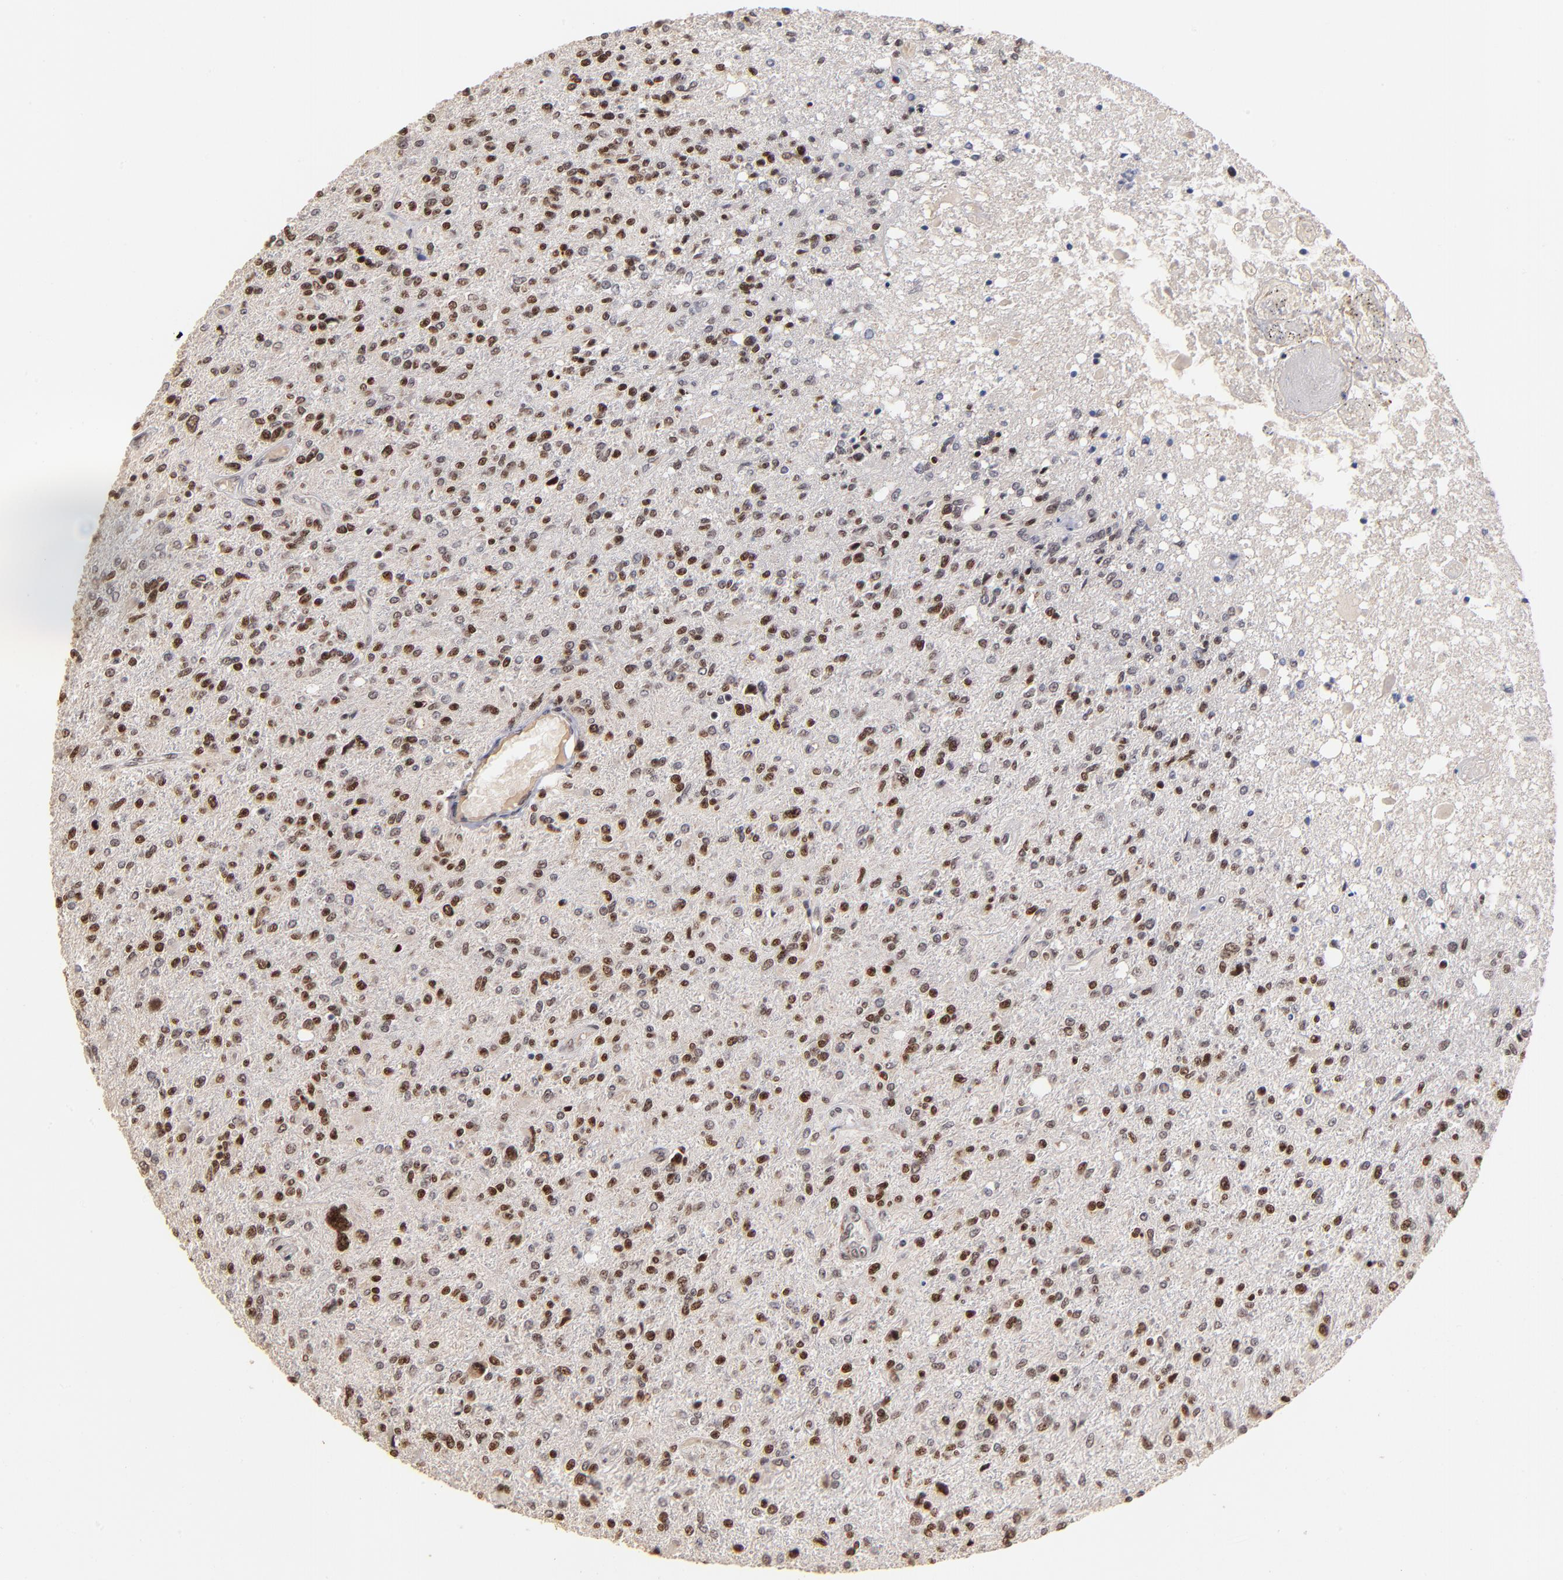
{"staining": {"intensity": "strong", "quantity": "25%-75%", "location": "nuclear"}, "tissue": "glioma", "cell_type": "Tumor cells", "image_type": "cancer", "snomed": [{"axis": "morphology", "description": "Glioma, malignant, High grade"}, {"axis": "topography", "description": "Cerebral cortex"}], "caption": "Protein staining exhibits strong nuclear positivity in about 25%-75% of tumor cells in malignant high-grade glioma.", "gene": "ZNF146", "patient": {"sex": "male", "age": 76}}